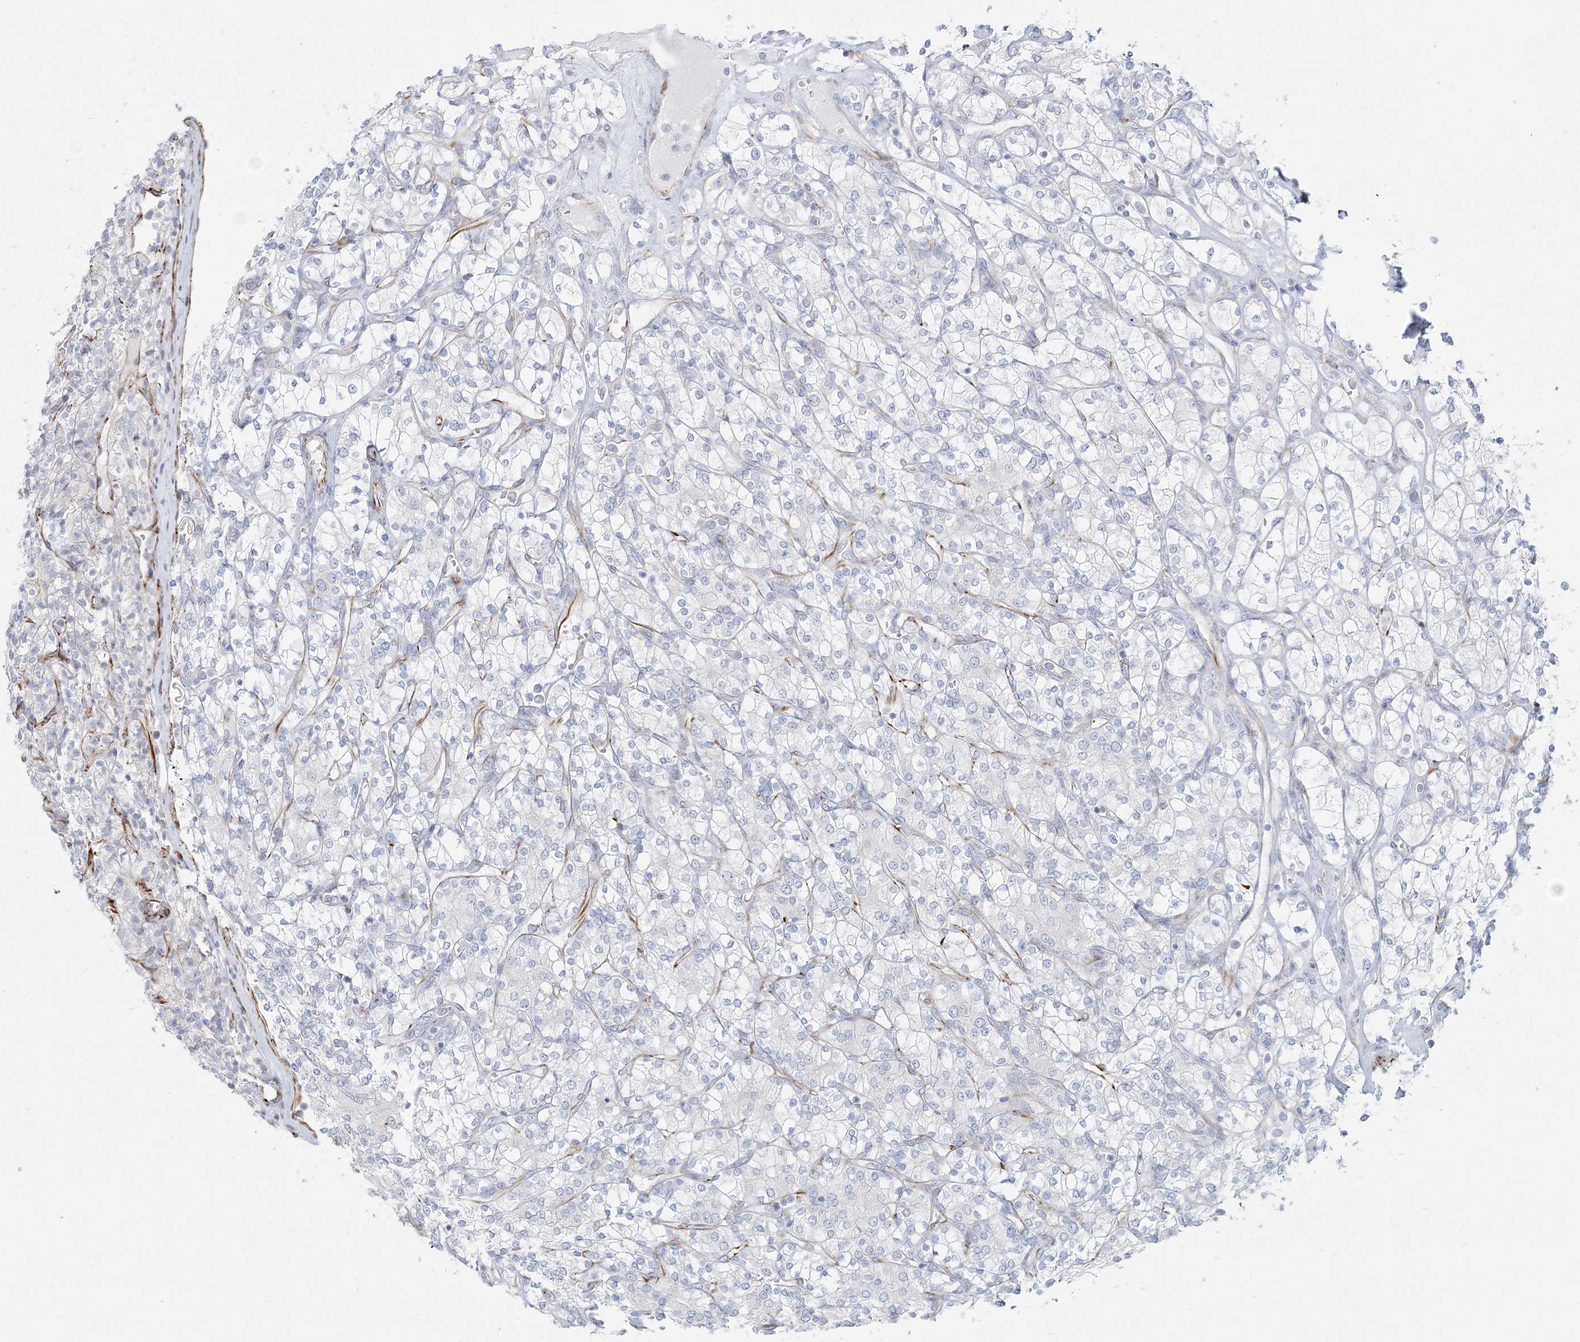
{"staining": {"intensity": "negative", "quantity": "none", "location": "none"}, "tissue": "renal cancer", "cell_type": "Tumor cells", "image_type": "cancer", "snomed": [{"axis": "morphology", "description": "Adenocarcinoma, NOS"}, {"axis": "topography", "description": "Kidney"}], "caption": "Immunohistochemical staining of renal cancer (adenocarcinoma) exhibits no significant staining in tumor cells.", "gene": "PPIL6", "patient": {"sex": "male", "age": 77}}